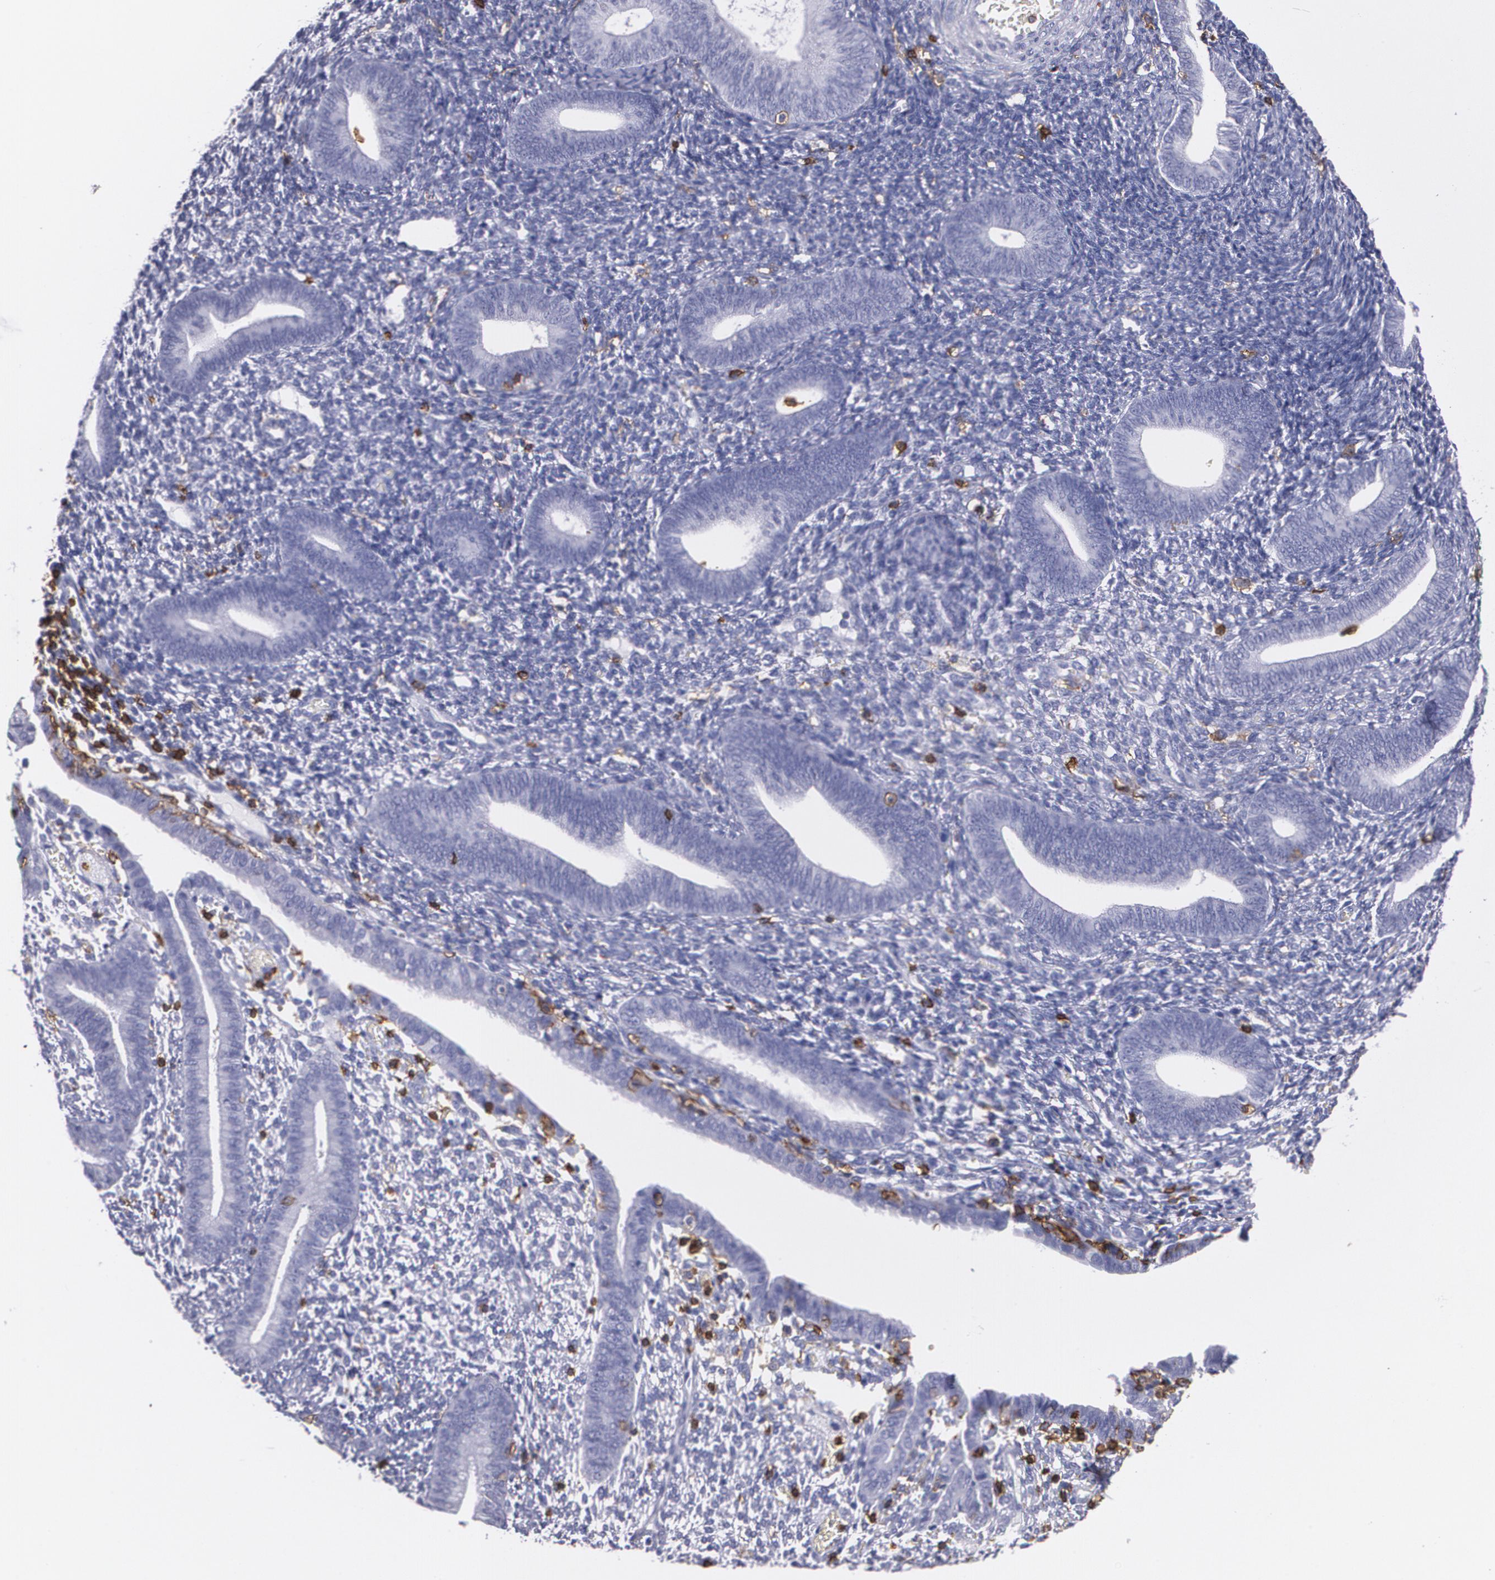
{"staining": {"intensity": "negative", "quantity": "none", "location": "none"}, "tissue": "endometrium", "cell_type": "Cells in endometrial stroma", "image_type": "normal", "snomed": [{"axis": "morphology", "description": "Normal tissue, NOS"}, {"axis": "topography", "description": "Smooth muscle"}, {"axis": "topography", "description": "Endometrium"}], "caption": "The immunohistochemistry (IHC) micrograph has no significant positivity in cells in endometrial stroma of endometrium. (Stains: DAB immunohistochemistry (IHC) with hematoxylin counter stain, Microscopy: brightfield microscopy at high magnification).", "gene": "PTPRC", "patient": {"sex": "female", "age": 57}}